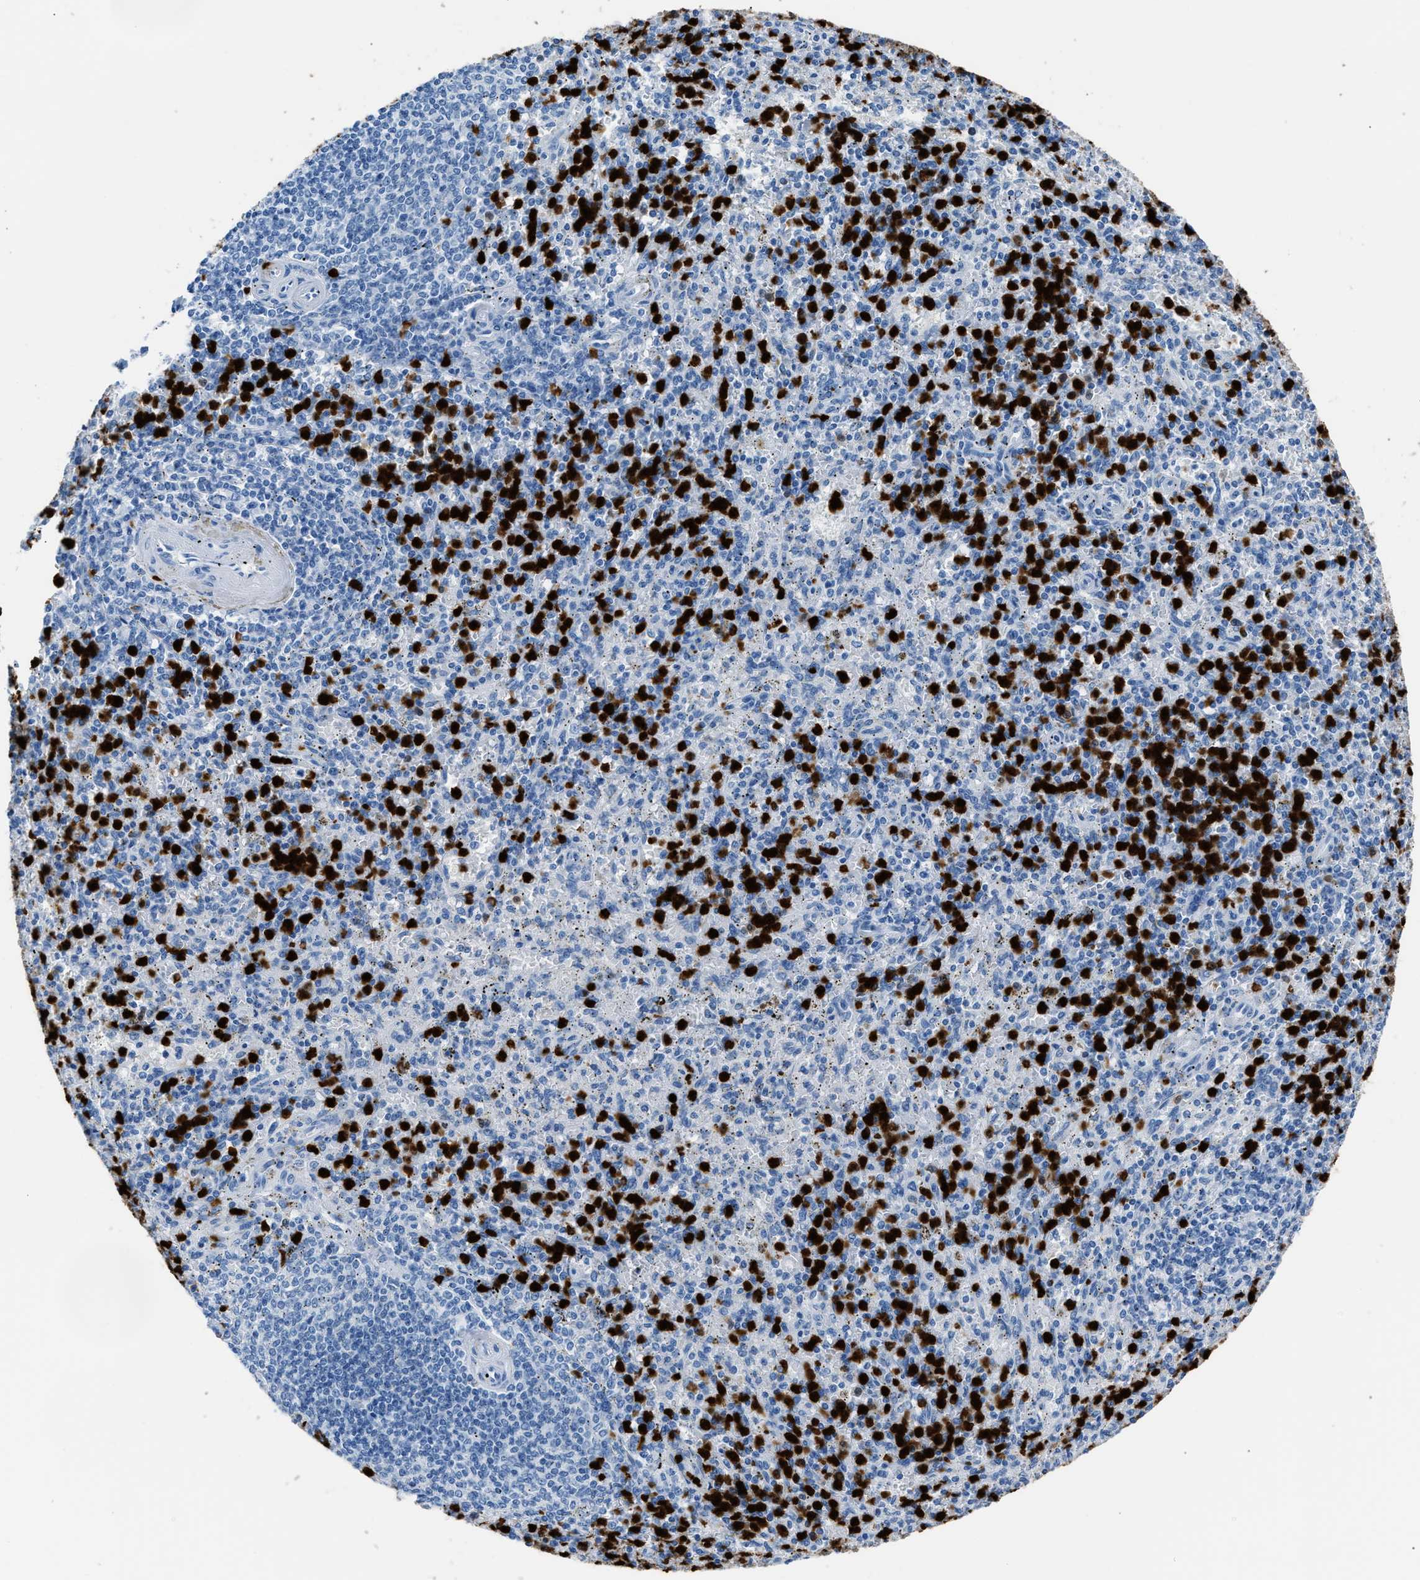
{"staining": {"intensity": "strong", "quantity": "25%-75%", "location": "nuclear"}, "tissue": "spleen", "cell_type": "Cells in red pulp", "image_type": "normal", "snomed": [{"axis": "morphology", "description": "Normal tissue, NOS"}, {"axis": "topography", "description": "Spleen"}], "caption": "Protein analysis of unremarkable spleen shows strong nuclear staining in approximately 25%-75% of cells in red pulp.", "gene": "S100P", "patient": {"sex": "male", "age": 72}}